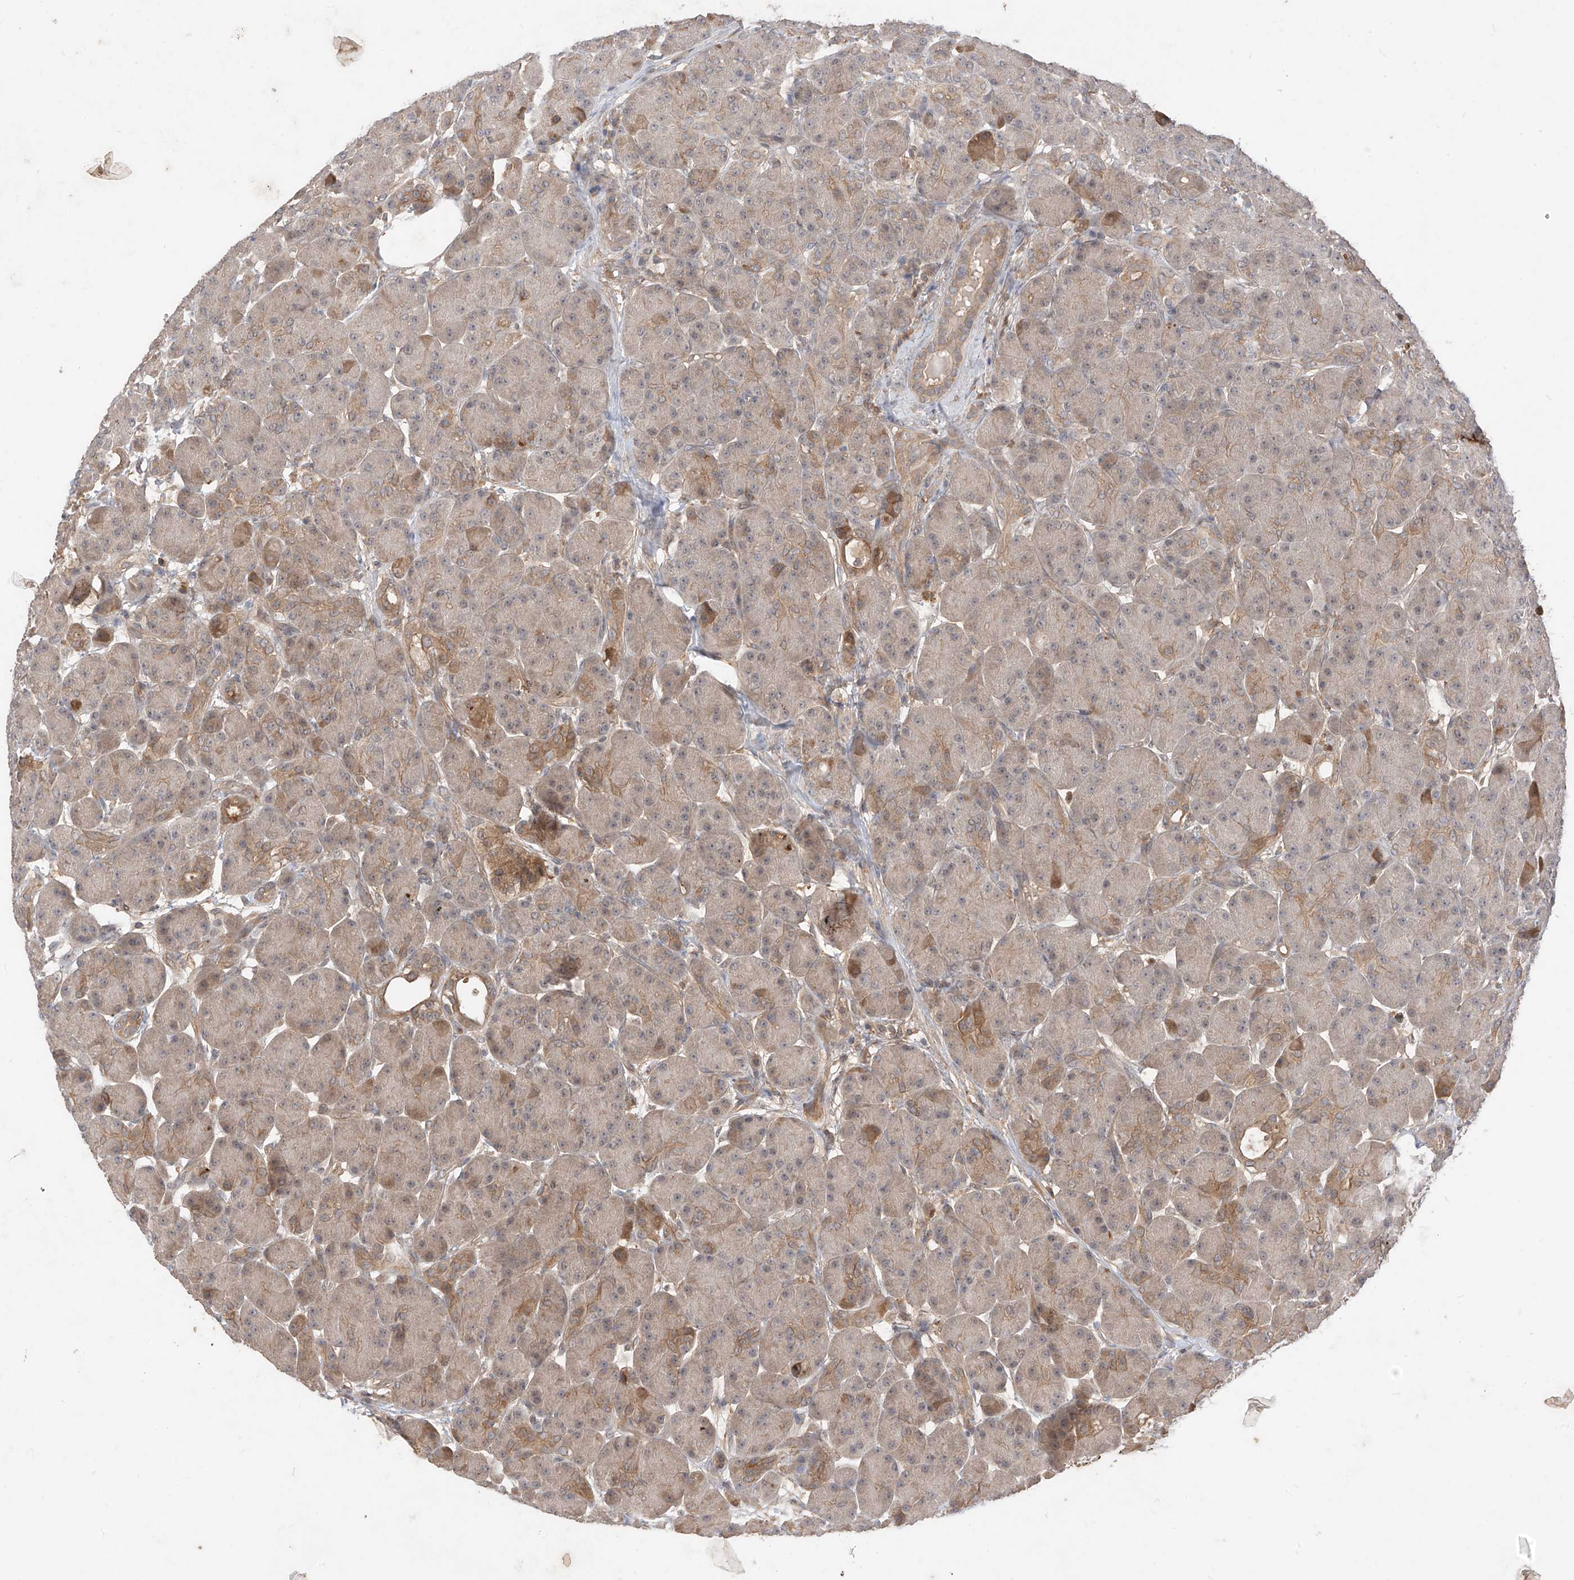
{"staining": {"intensity": "moderate", "quantity": ">75%", "location": "cytoplasmic/membranous"}, "tissue": "pancreas", "cell_type": "Exocrine glandular cells", "image_type": "normal", "snomed": [{"axis": "morphology", "description": "Normal tissue, NOS"}, {"axis": "topography", "description": "Pancreas"}], "caption": "Benign pancreas was stained to show a protein in brown. There is medium levels of moderate cytoplasmic/membranous positivity in approximately >75% of exocrine glandular cells. (DAB (3,3'-diaminobenzidine) IHC with brightfield microscopy, high magnification).", "gene": "CACNA2D4", "patient": {"sex": "male", "age": 63}}